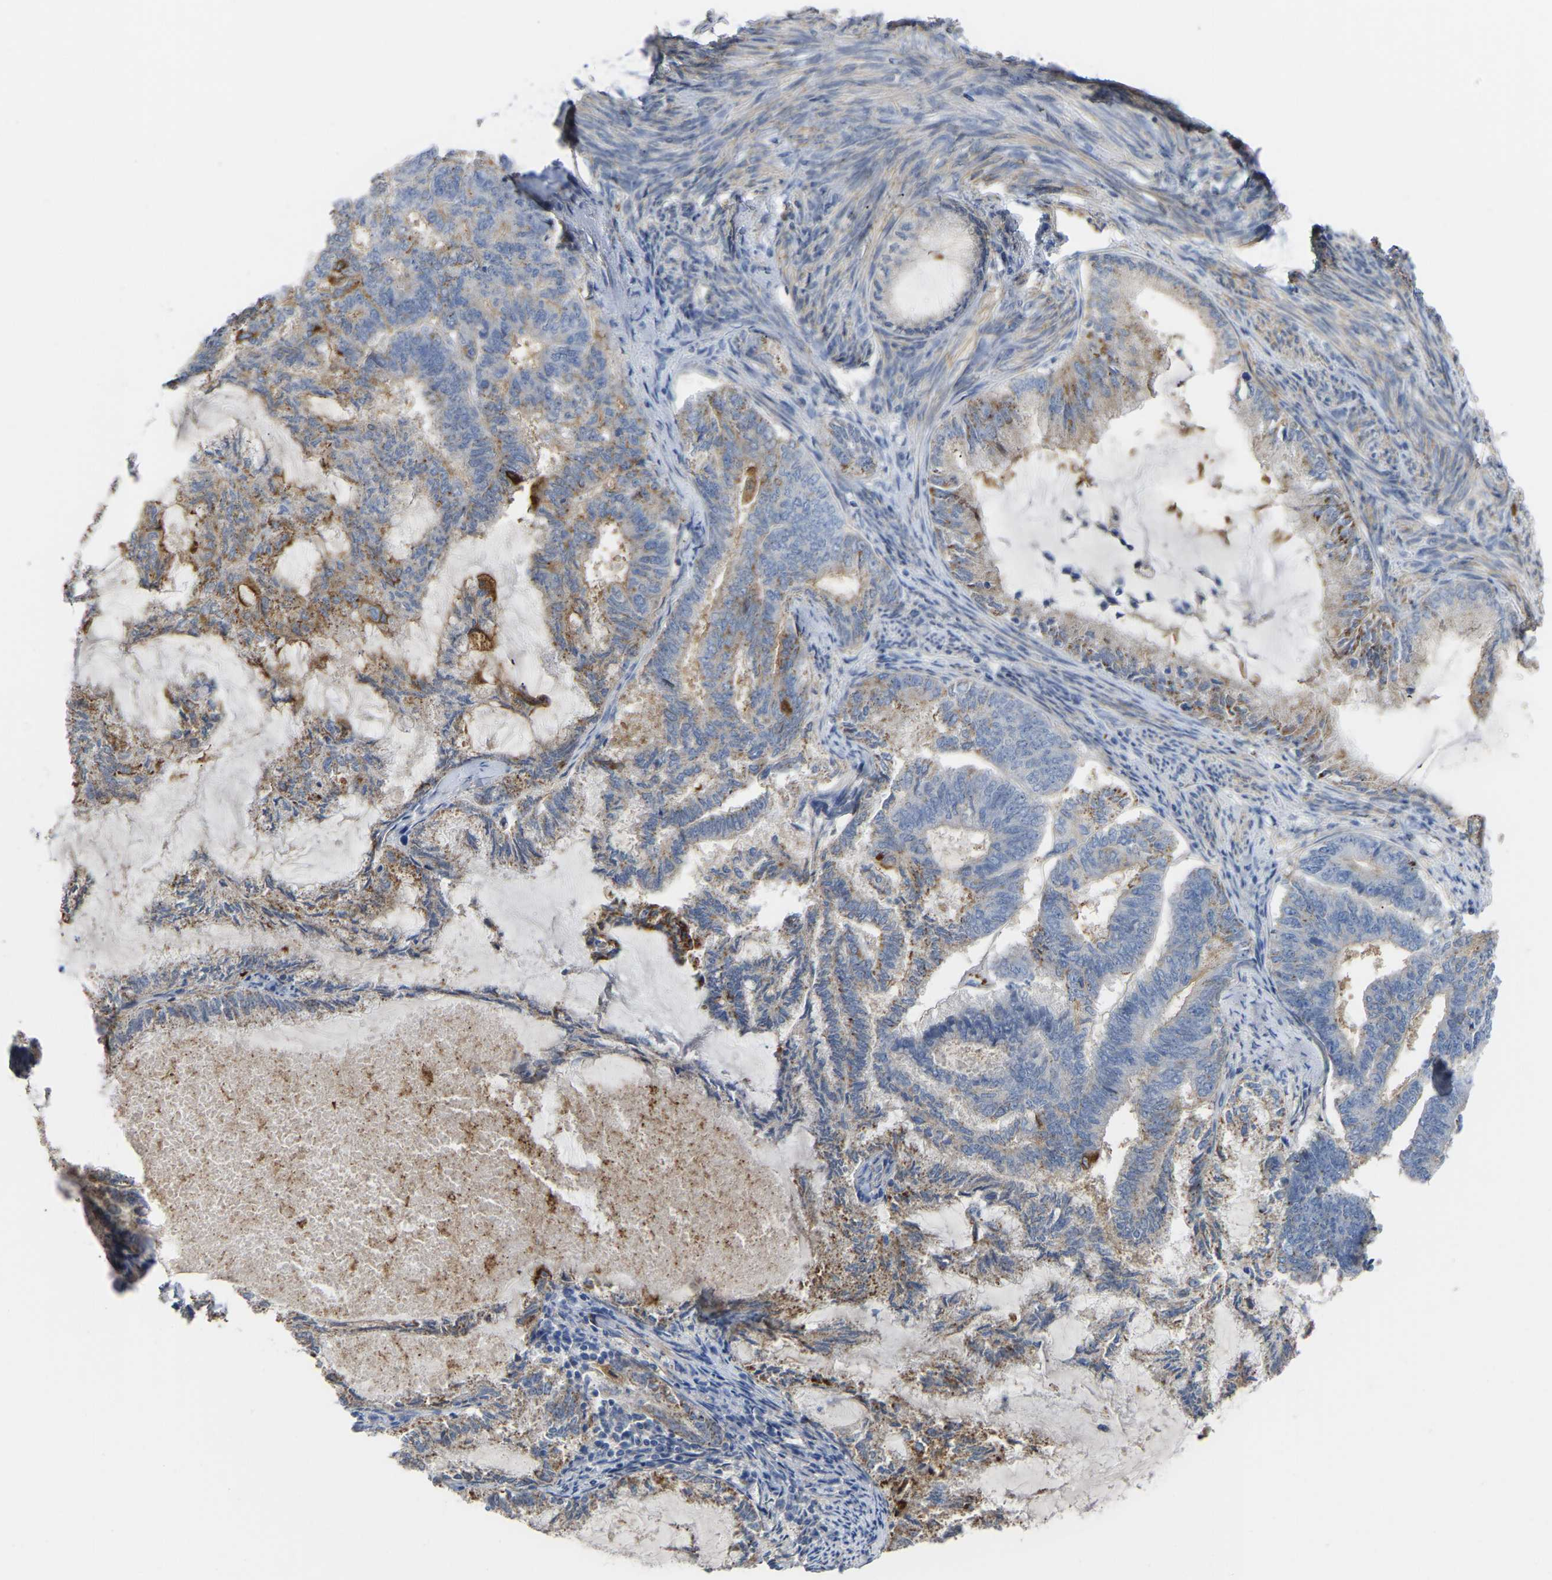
{"staining": {"intensity": "strong", "quantity": "25%-75%", "location": "cytoplasmic/membranous"}, "tissue": "endometrial cancer", "cell_type": "Tumor cells", "image_type": "cancer", "snomed": [{"axis": "morphology", "description": "Adenocarcinoma, NOS"}, {"axis": "topography", "description": "Endometrium"}], "caption": "Adenocarcinoma (endometrial) stained with a brown dye reveals strong cytoplasmic/membranous positive staining in approximately 25%-75% of tumor cells.", "gene": "ZNF449", "patient": {"sex": "female", "age": 86}}